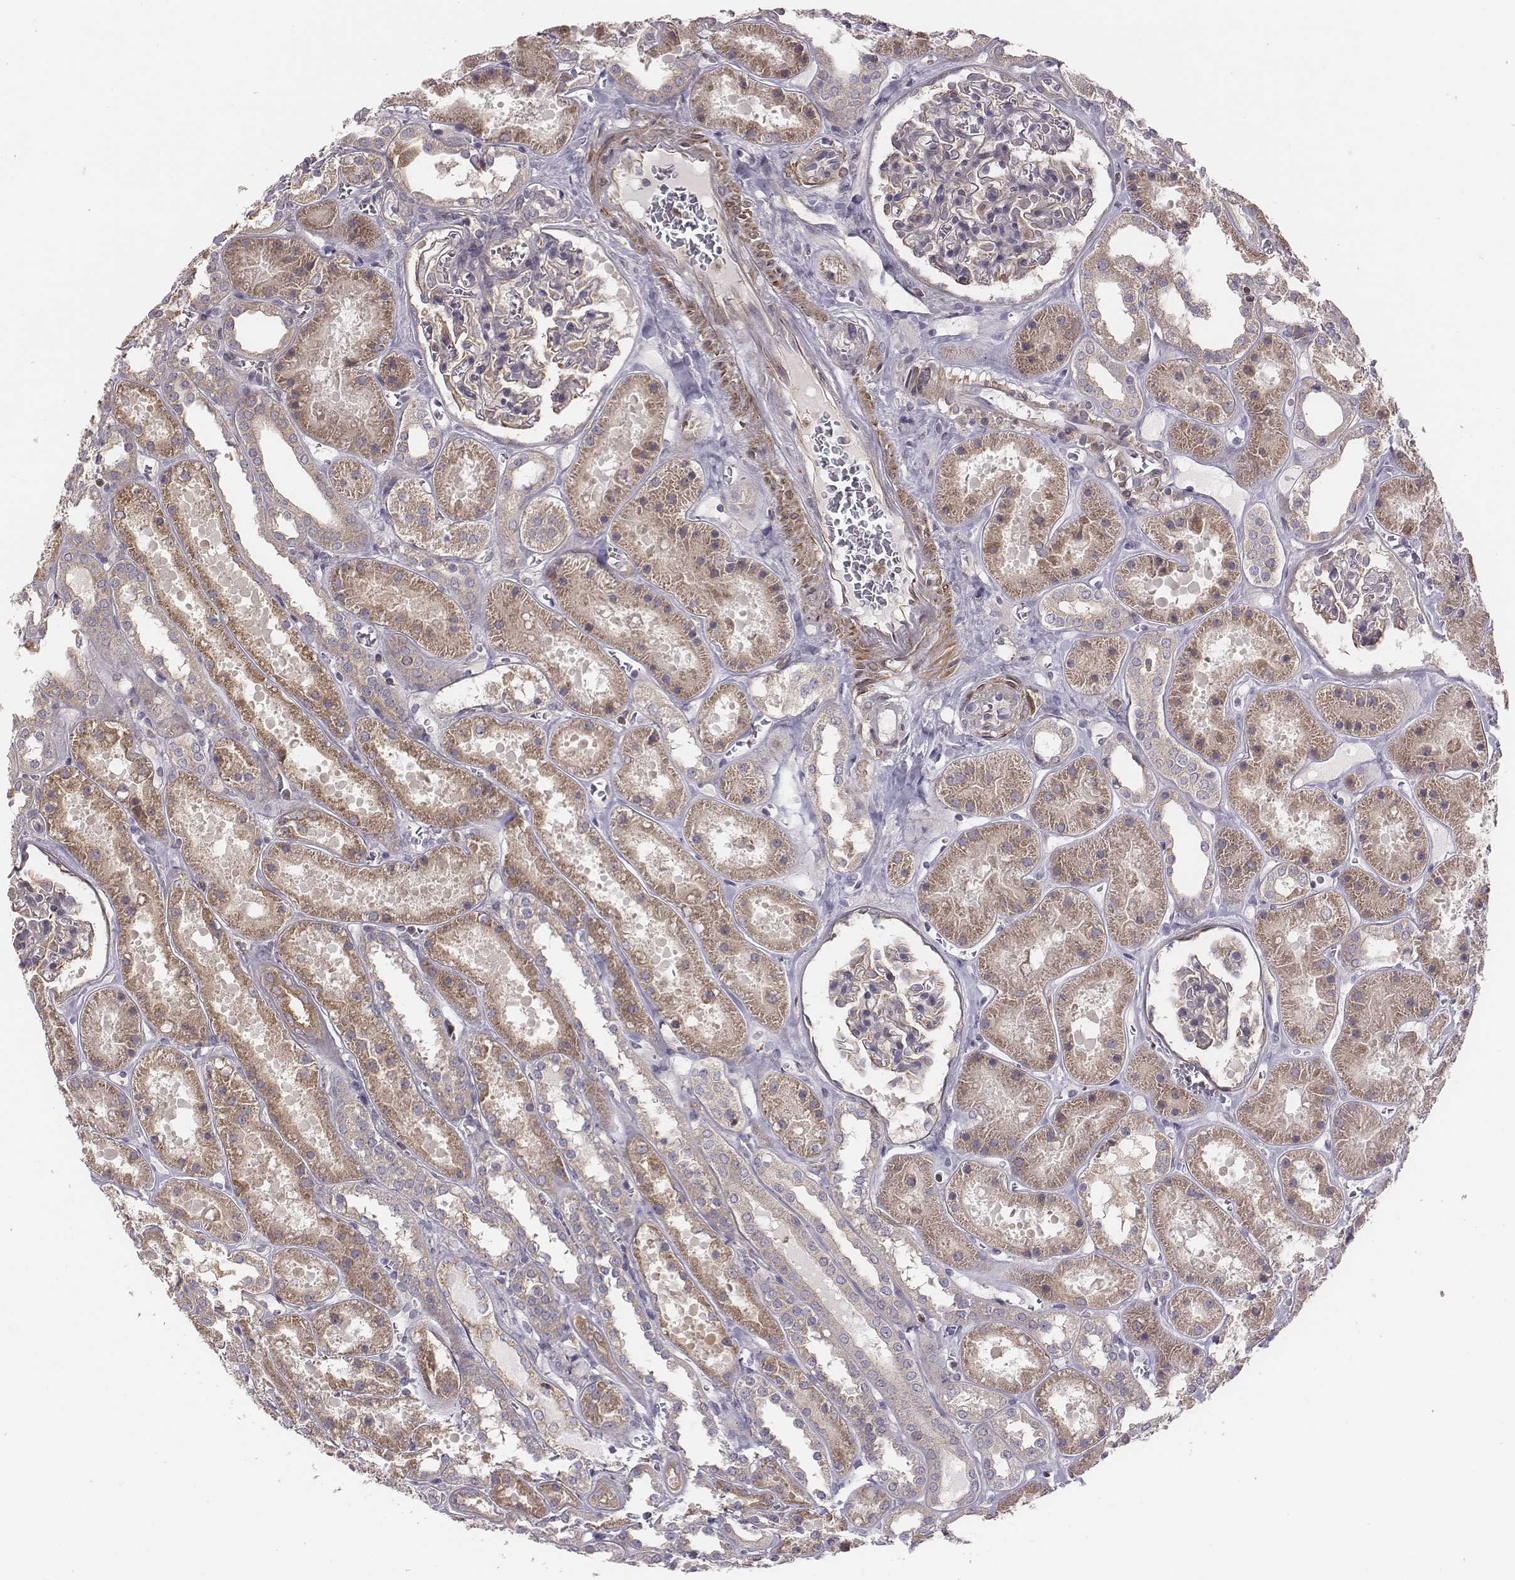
{"staining": {"intensity": "moderate", "quantity": "25%-75%", "location": "cytoplasmic/membranous"}, "tissue": "kidney", "cell_type": "Cells in glomeruli", "image_type": "normal", "snomed": [{"axis": "morphology", "description": "Normal tissue, NOS"}, {"axis": "topography", "description": "Kidney"}], "caption": "Cells in glomeruli demonstrate moderate cytoplasmic/membranous expression in approximately 25%-75% of cells in normal kidney. The staining was performed using DAB to visualize the protein expression in brown, while the nuclei were stained in blue with hematoxylin (Magnification: 20x).", "gene": "CAD", "patient": {"sex": "female", "age": 41}}